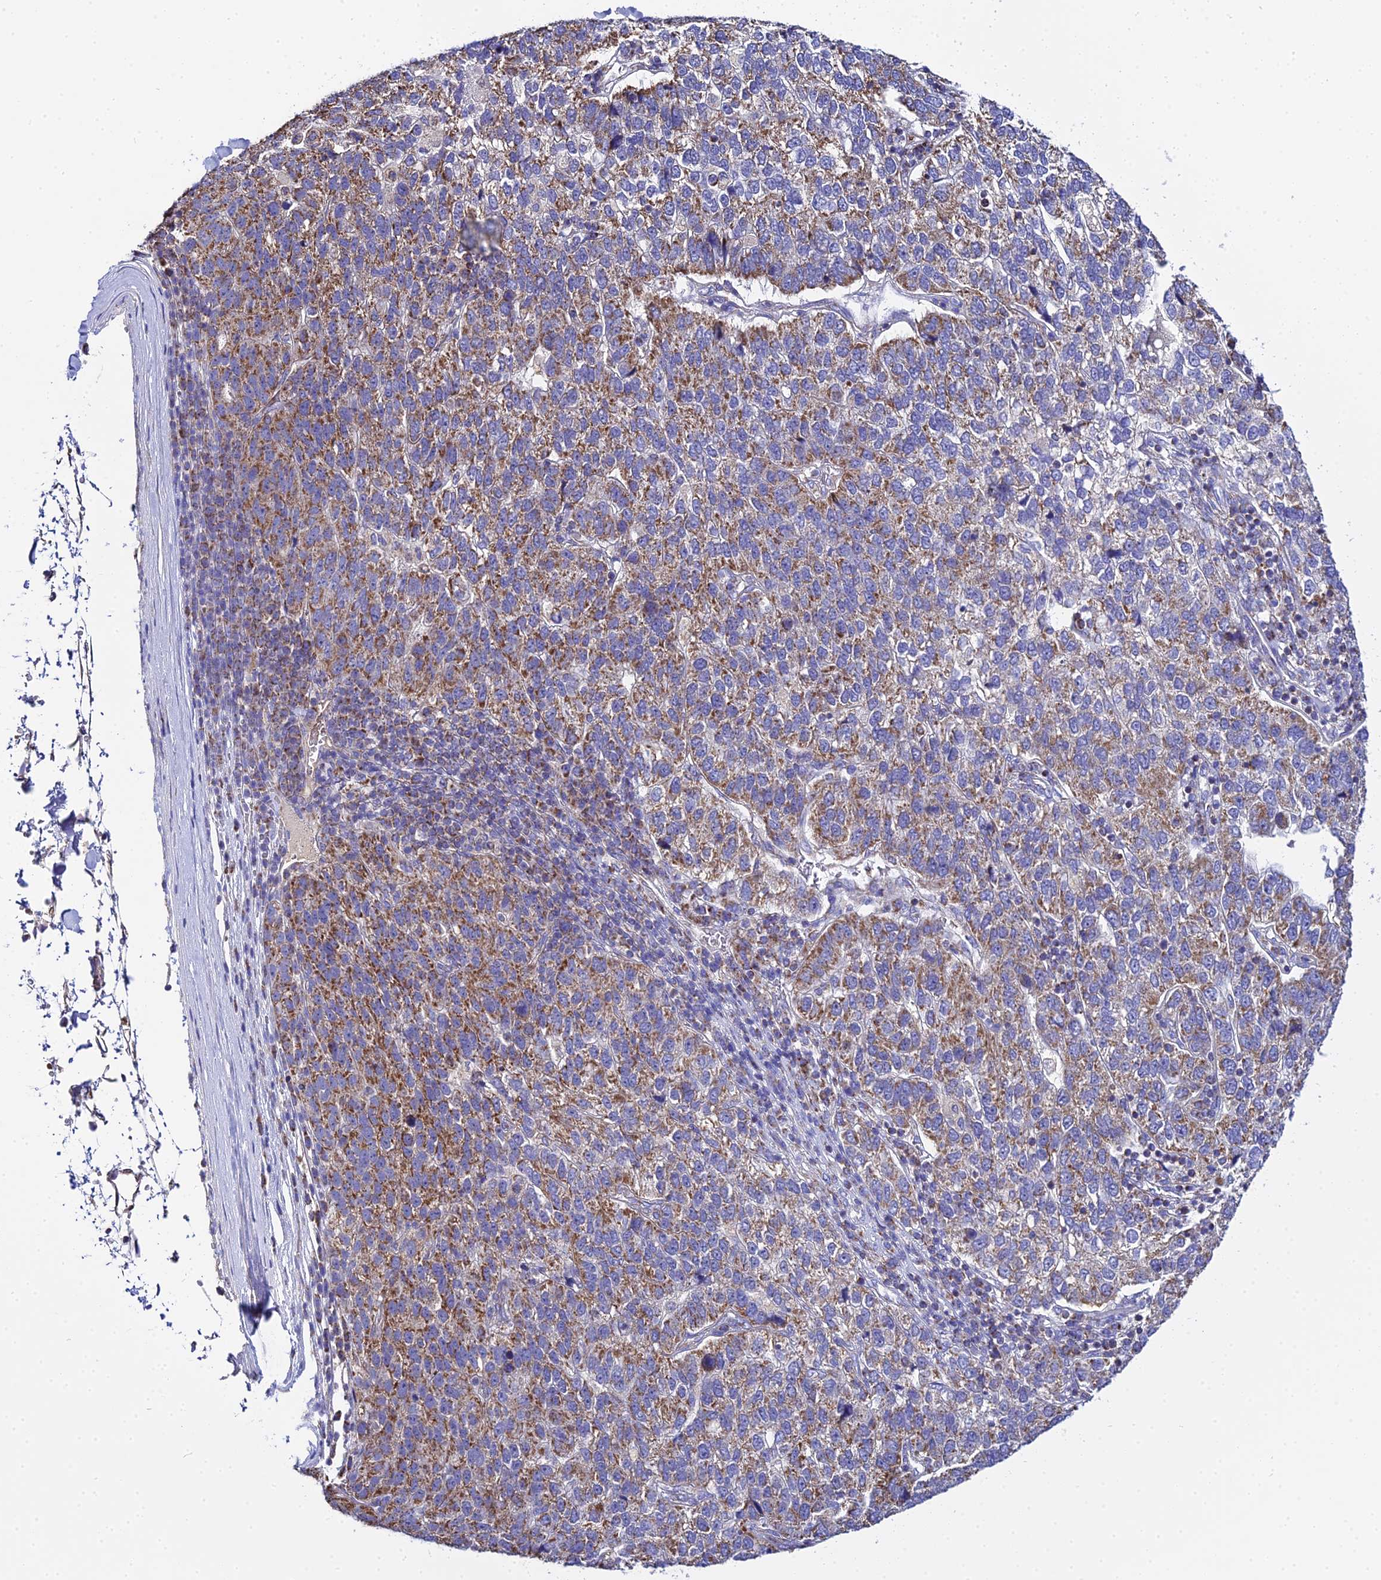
{"staining": {"intensity": "moderate", "quantity": "25%-75%", "location": "cytoplasmic/membranous"}, "tissue": "pancreatic cancer", "cell_type": "Tumor cells", "image_type": "cancer", "snomed": [{"axis": "morphology", "description": "Adenocarcinoma, NOS"}, {"axis": "topography", "description": "Pancreas"}], "caption": "Pancreatic adenocarcinoma tissue displays moderate cytoplasmic/membranous positivity in approximately 25%-75% of tumor cells", "gene": "TYW5", "patient": {"sex": "female", "age": 61}}